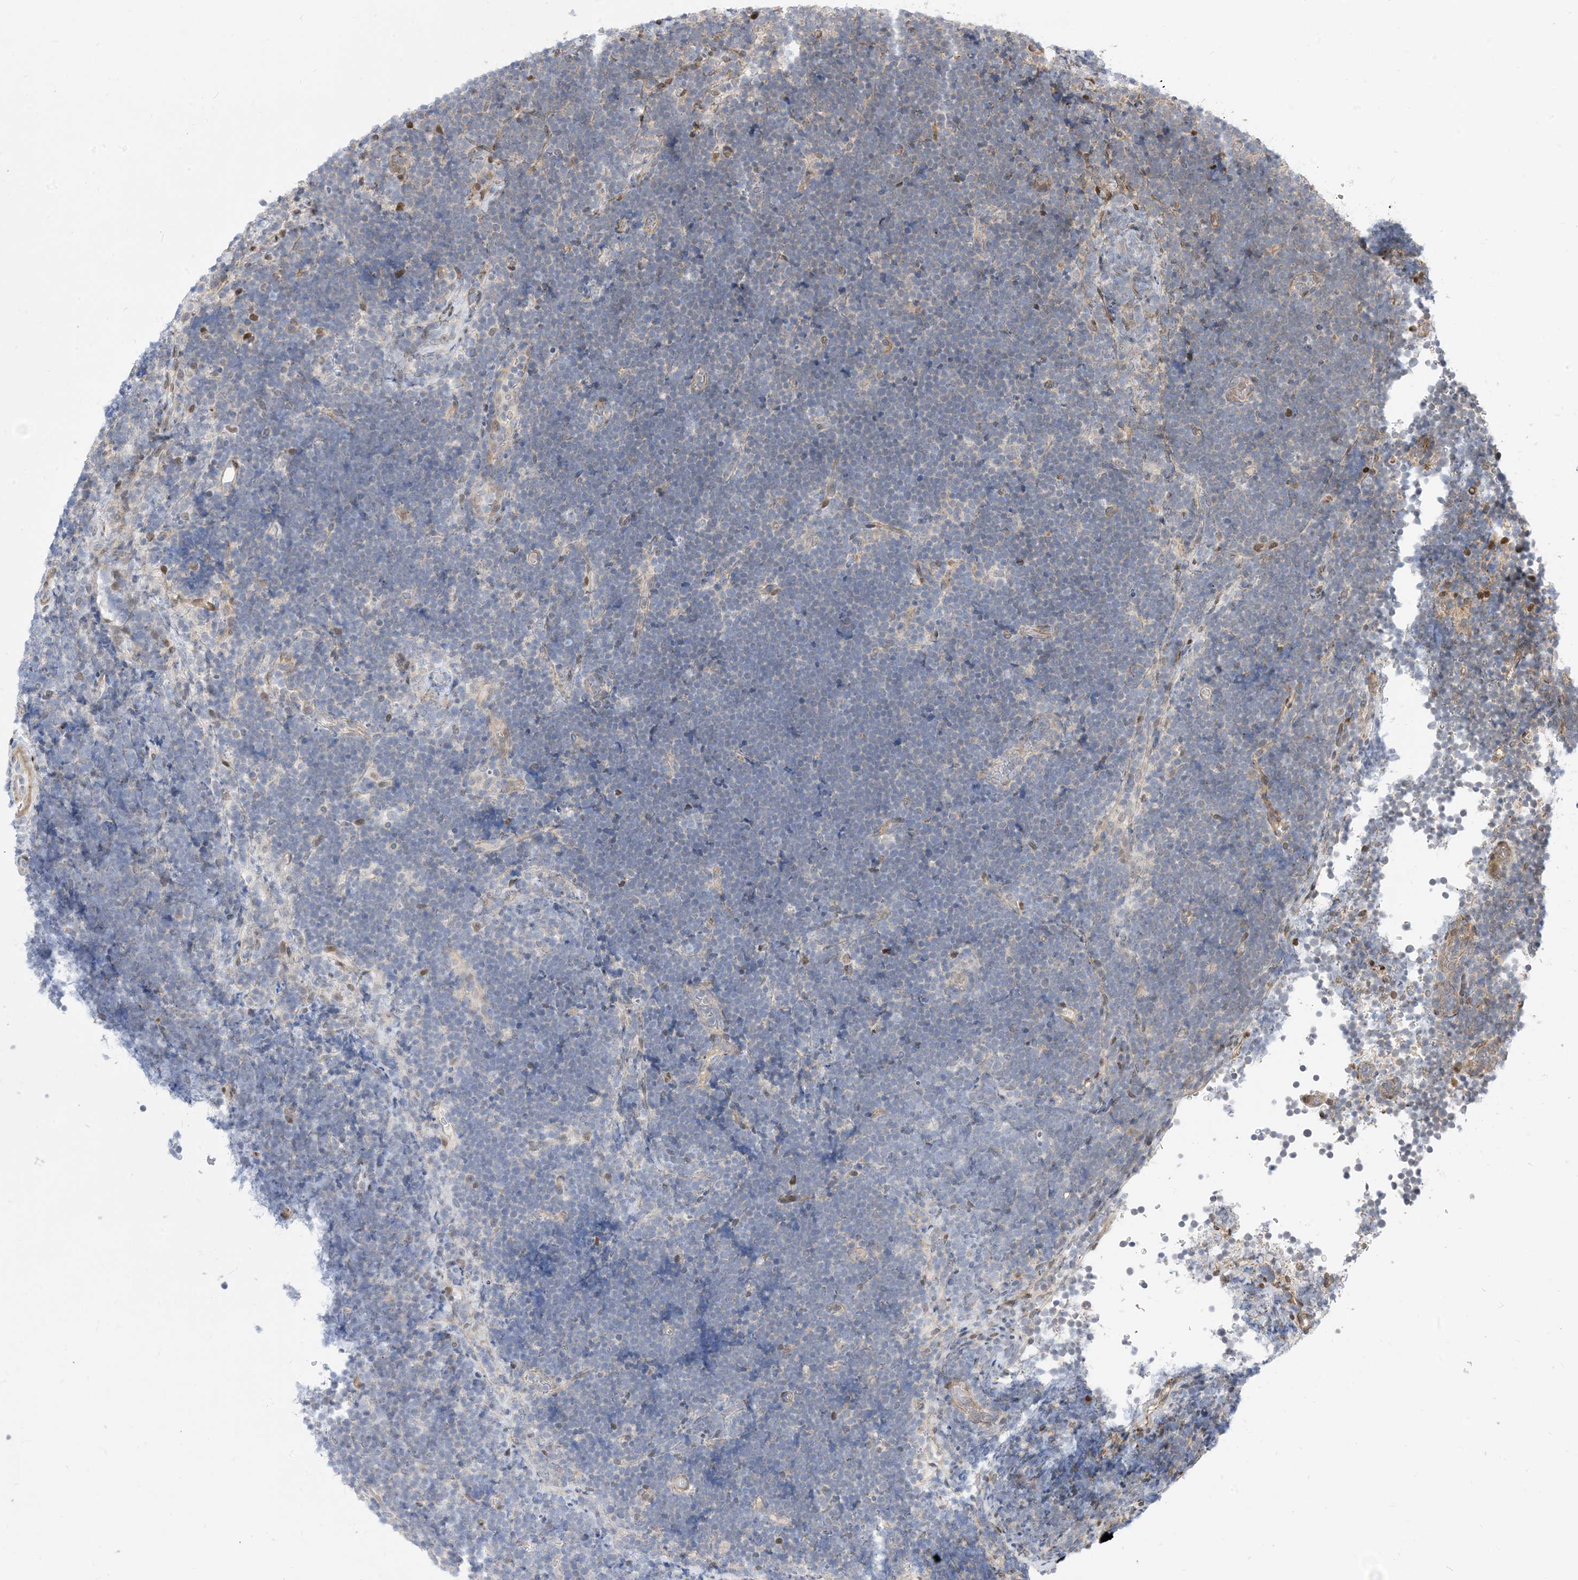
{"staining": {"intensity": "negative", "quantity": "none", "location": "none"}, "tissue": "lymphoma", "cell_type": "Tumor cells", "image_type": "cancer", "snomed": [{"axis": "morphology", "description": "Malignant lymphoma, non-Hodgkin's type, High grade"}, {"axis": "topography", "description": "Lymph node"}], "caption": "Tumor cells are negative for protein expression in human malignant lymphoma, non-Hodgkin's type (high-grade).", "gene": "TYSND1", "patient": {"sex": "male", "age": 13}}